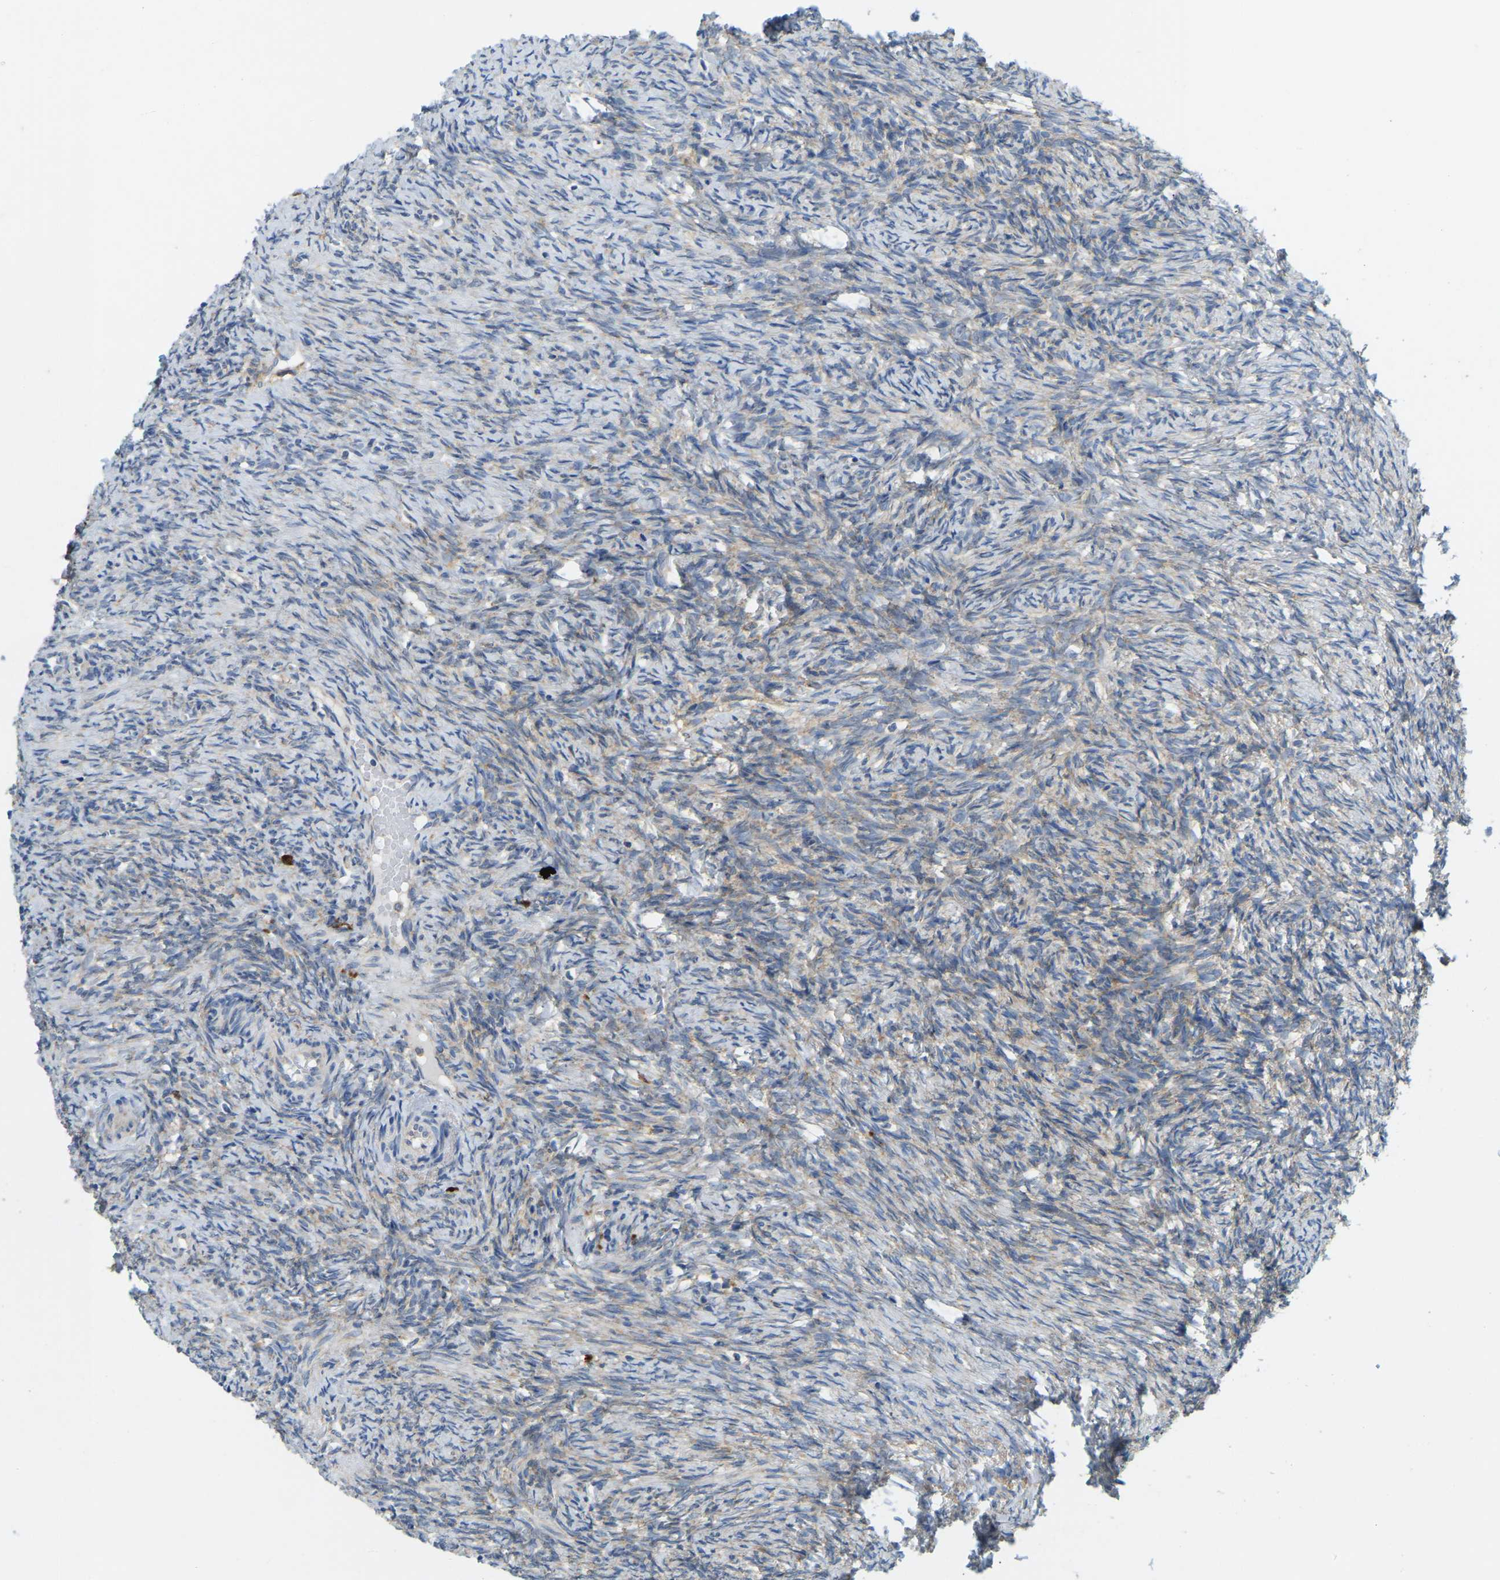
{"staining": {"intensity": "moderate", "quantity": "25%-75%", "location": "cytoplasmic/membranous"}, "tissue": "ovary", "cell_type": "Follicle cells", "image_type": "normal", "snomed": [{"axis": "morphology", "description": "Normal tissue, NOS"}, {"axis": "topography", "description": "Ovary"}], "caption": "Moderate cytoplasmic/membranous expression for a protein is appreciated in approximately 25%-75% of follicle cells of normal ovary using immunohistochemistry (IHC).", "gene": "SND1", "patient": {"sex": "female", "age": 41}}